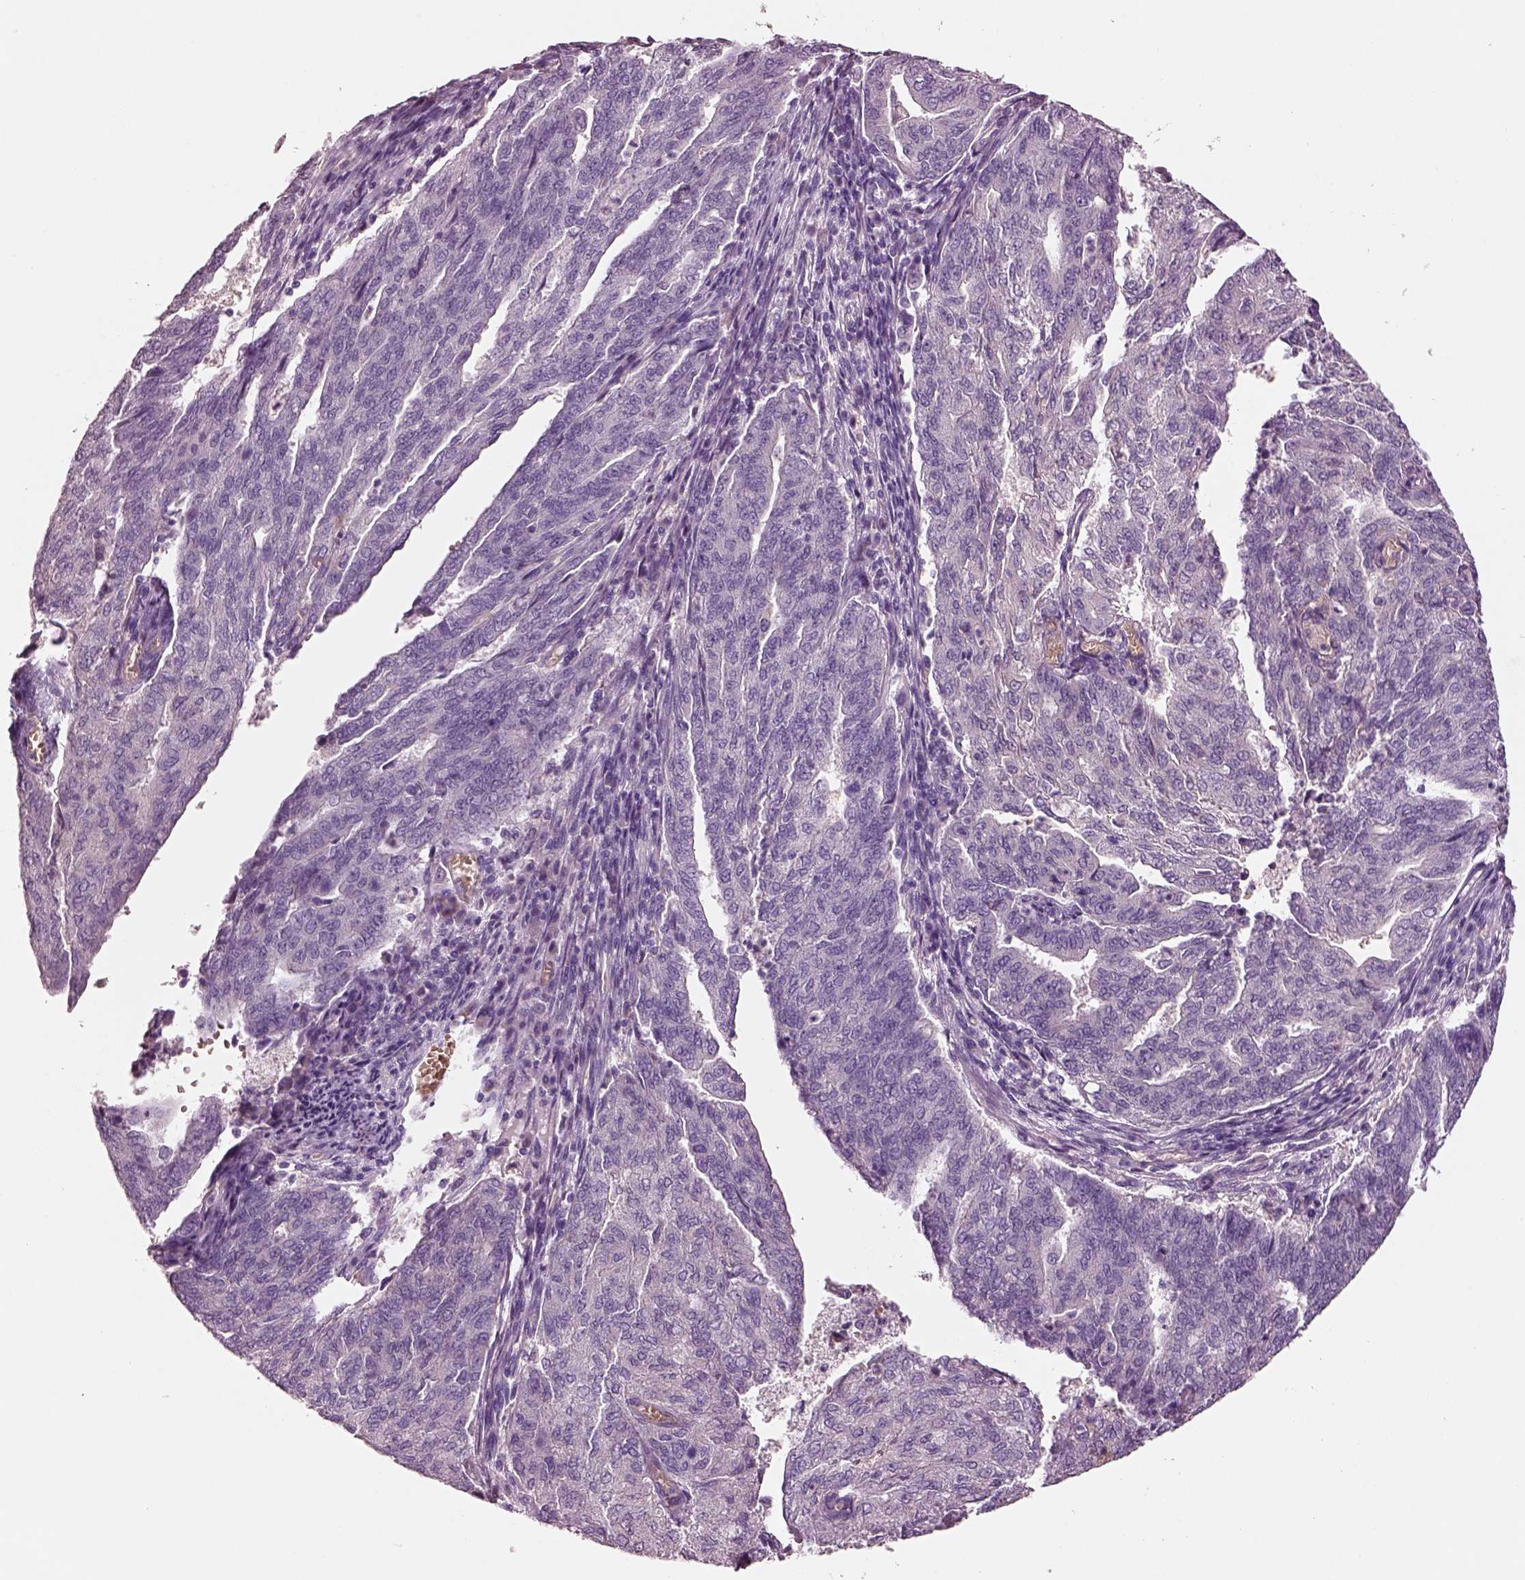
{"staining": {"intensity": "negative", "quantity": "none", "location": "none"}, "tissue": "endometrial cancer", "cell_type": "Tumor cells", "image_type": "cancer", "snomed": [{"axis": "morphology", "description": "Adenocarcinoma, NOS"}, {"axis": "topography", "description": "Endometrium"}], "caption": "High magnification brightfield microscopy of endometrial adenocarcinoma stained with DAB (3,3'-diaminobenzidine) (brown) and counterstained with hematoxylin (blue): tumor cells show no significant positivity.", "gene": "ELSPBP1", "patient": {"sex": "female", "age": 82}}